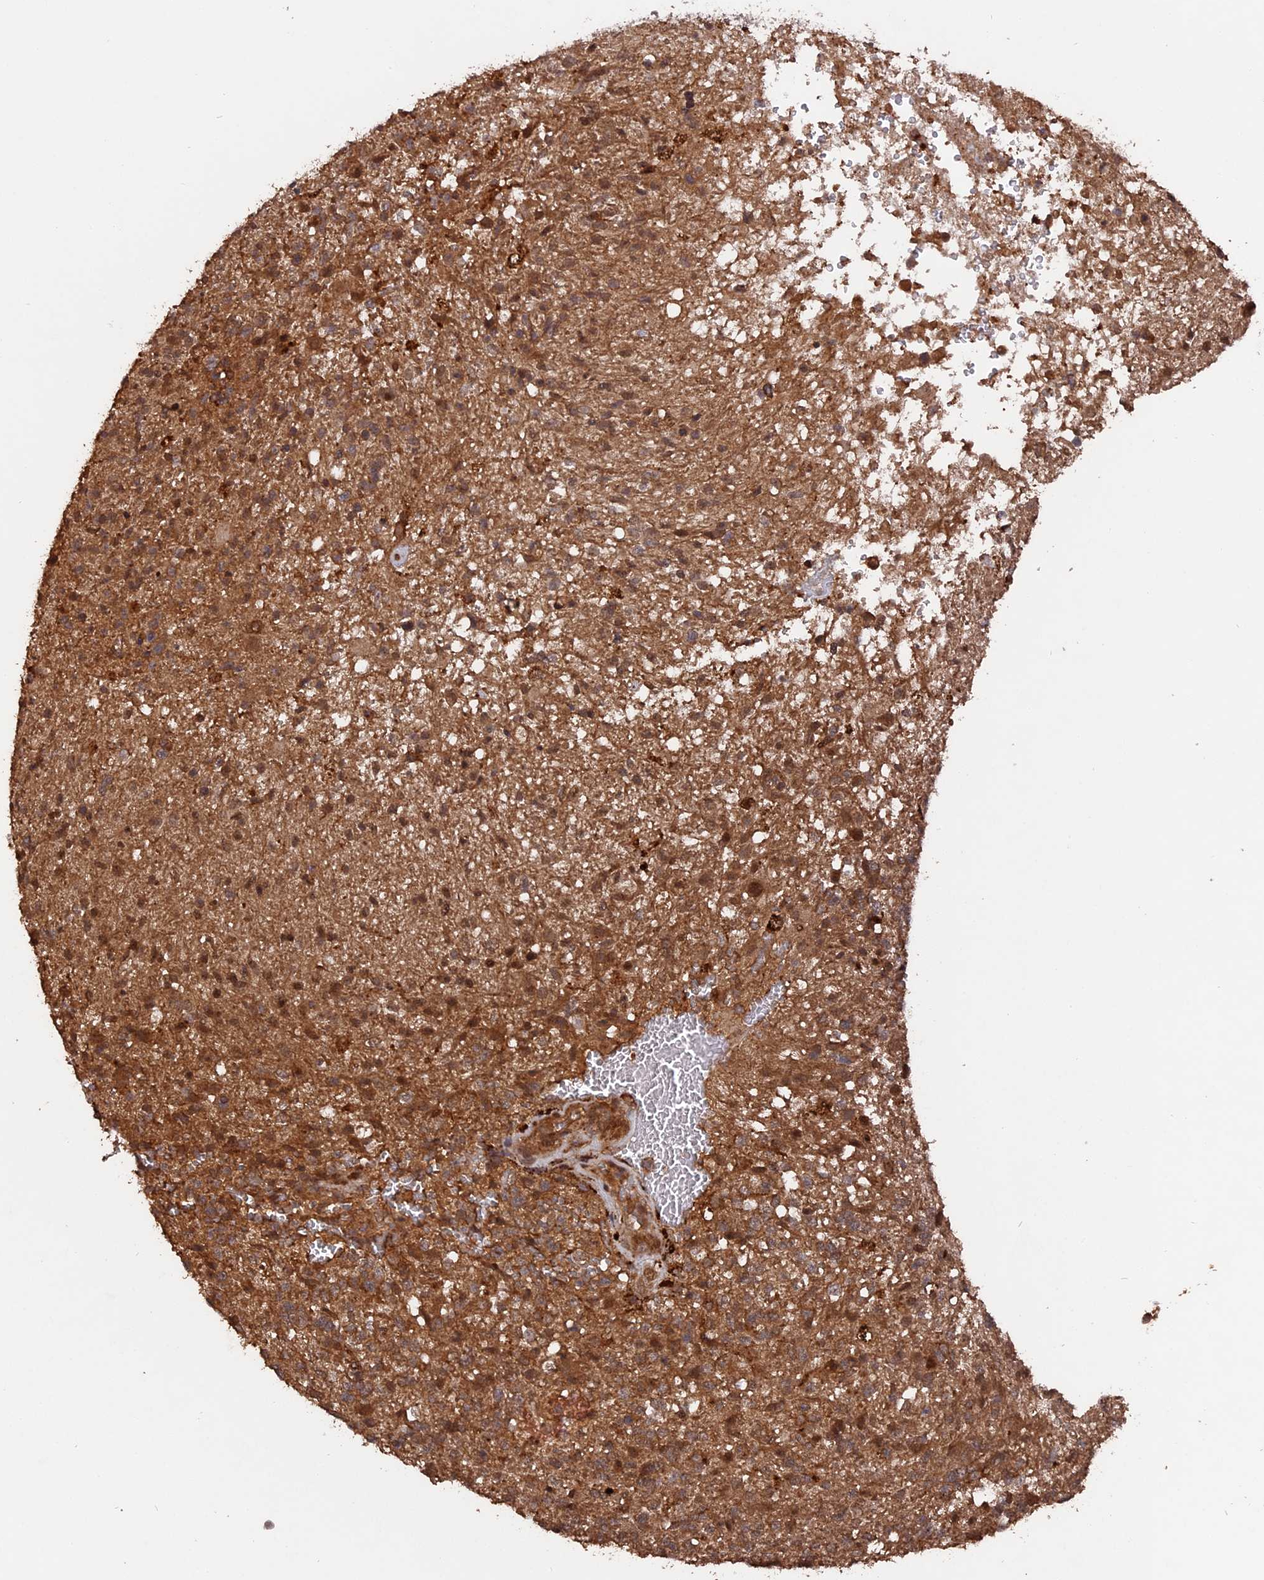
{"staining": {"intensity": "moderate", "quantity": ">75%", "location": "cytoplasmic/membranous,nuclear"}, "tissue": "glioma", "cell_type": "Tumor cells", "image_type": "cancer", "snomed": [{"axis": "morphology", "description": "Glioma, malignant, High grade"}, {"axis": "topography", "description": "Brain"}], "caption": "Human glioma stained with a protein marker shows moderate staining in tumor cells.", "gene": "TELO2", "patient": {"sex": "male", "age": 56}}